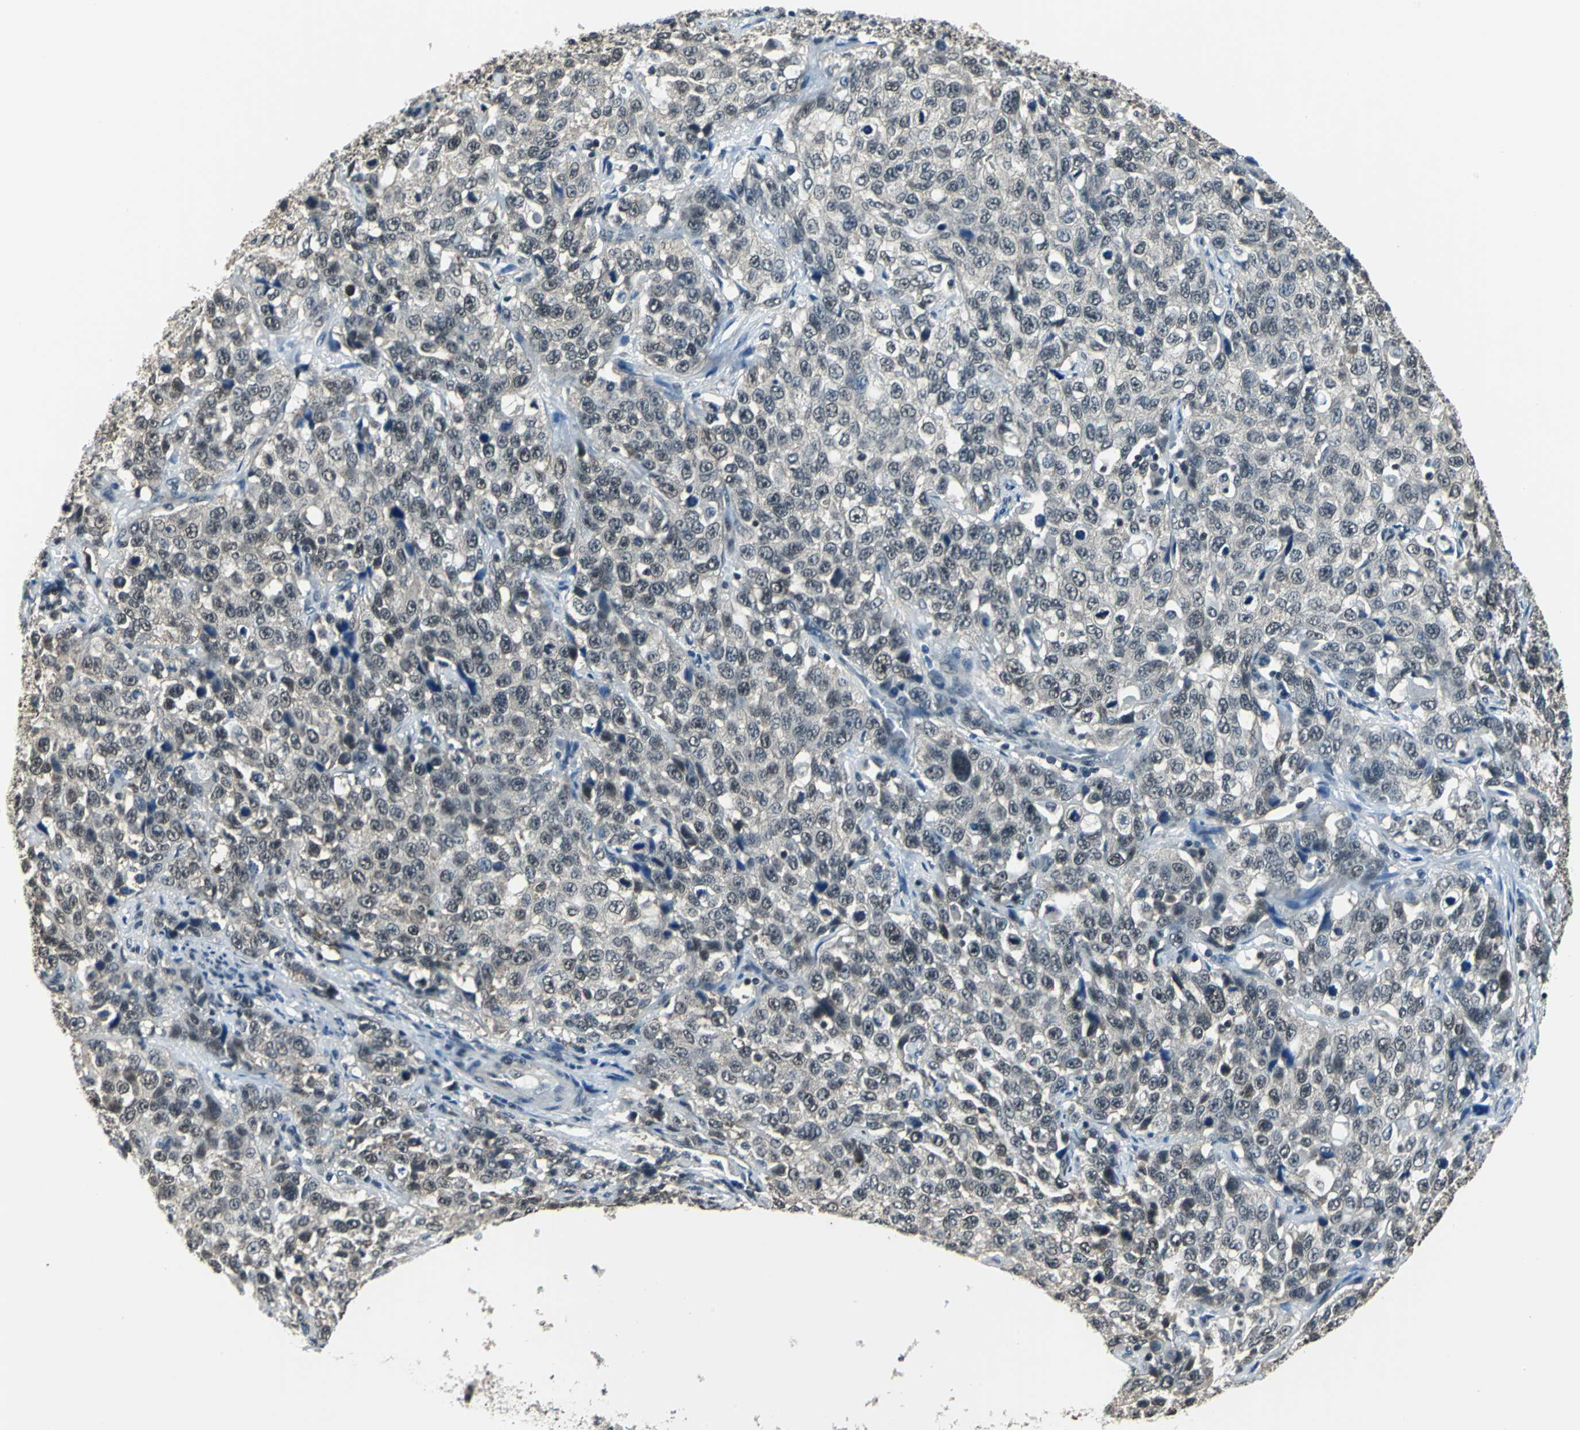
{"staining": {"intensity": "weak", "quantity": ">75%", "location": "cytoplasmic/membranous,nuclear"}, "tissue": "stomach cancer", "cell_type": "Tumor cells", "image_type": "cancer", "snomed": [{"axis": "morphology", "description": "Normal tissue, NOS"}, {"axis": "morphology", "description": "Adenocarcinoma, NOS"}, {"axis": "topography", "description": "Stomach"}], "caption": "This histopathology image displays immunohistochemistry staining of human adenocarcinoma (stomach), with low weak cytoplasmic/membranous and nuclear staining in approximately >75% of tumor cells.", "gene": "RBM14", "patient": {"sex": "male", "age": 48}}